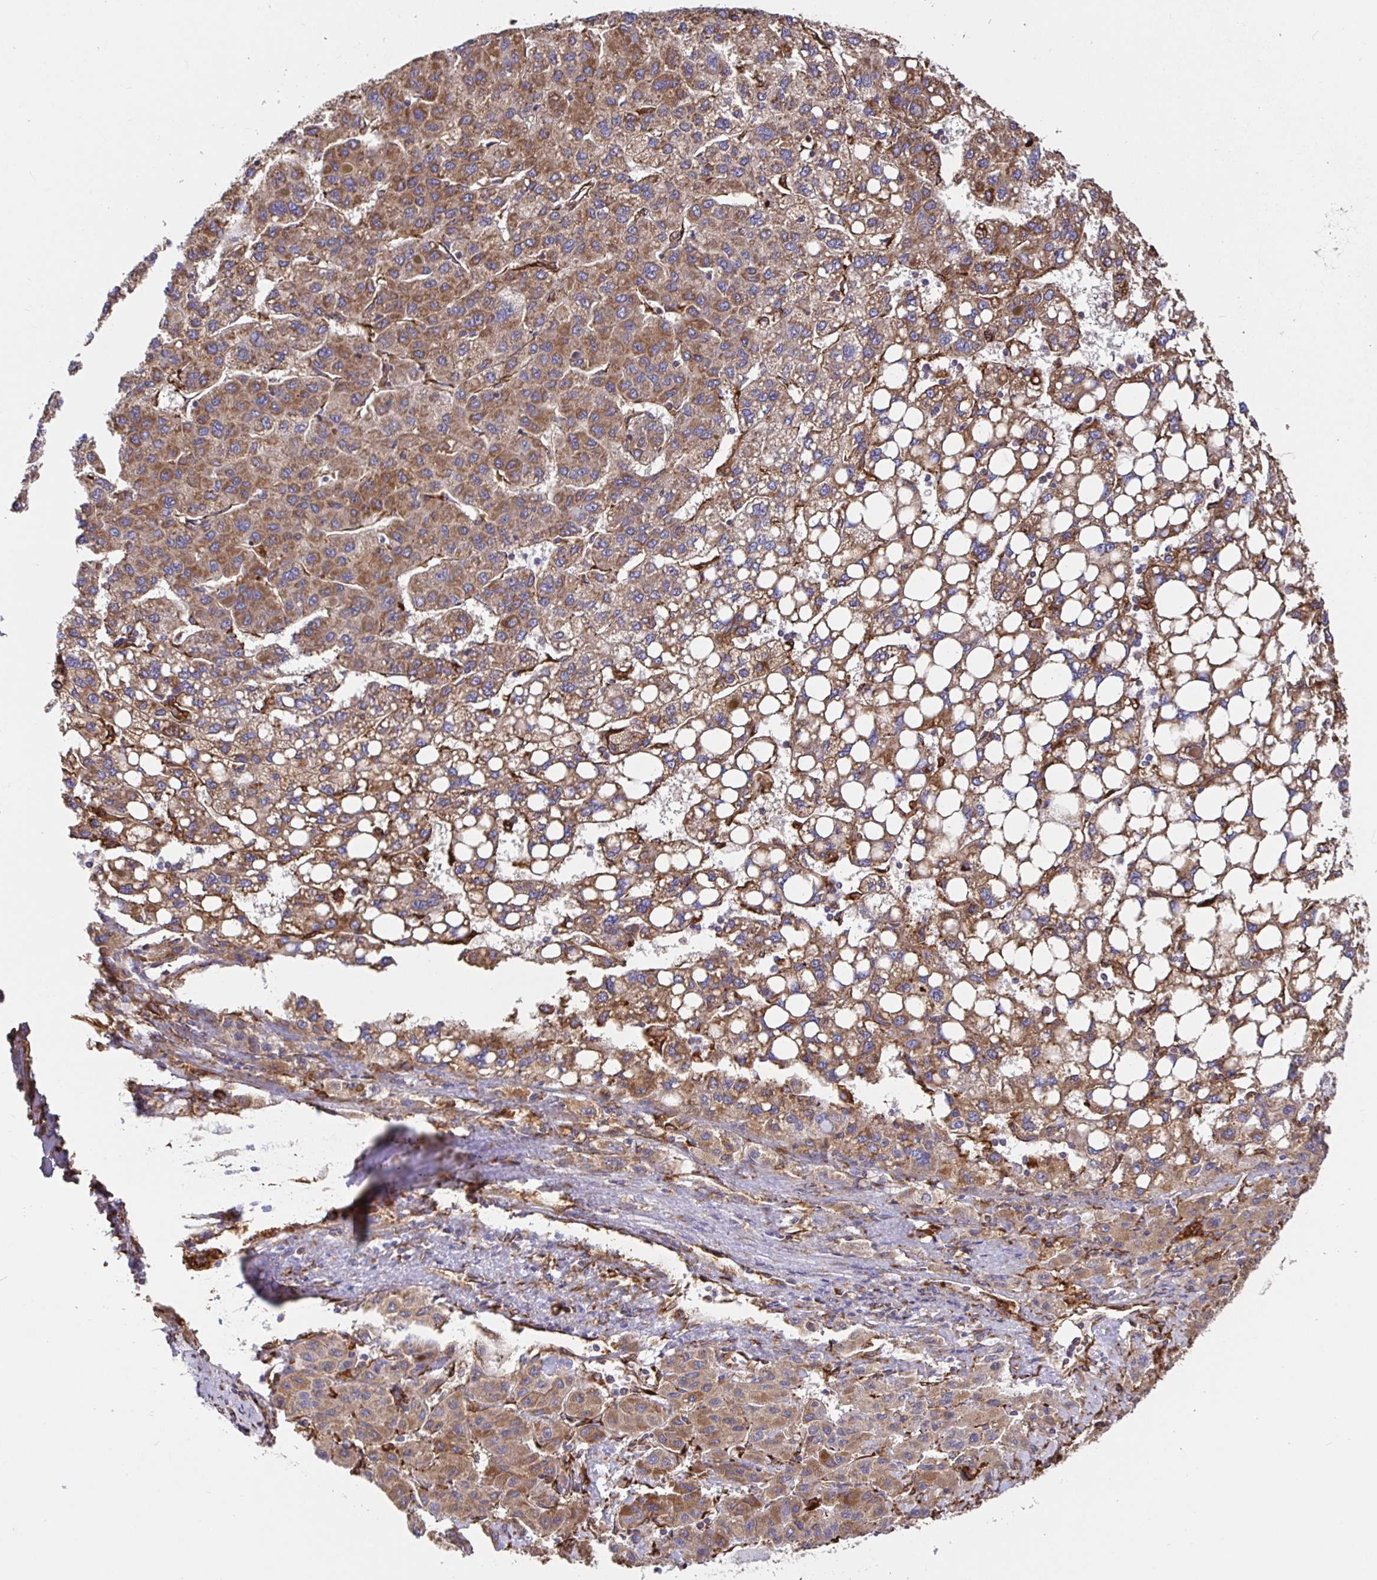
{"staining": {"intensity": "moderate", "quantity": ">75%", "location": "cytoplasmic/membranous"}, "tissue": "liver cancer", "cell_type": "Tumor cells", "image_type": "cancer", "snomed": [{"axis": "morphology", "description": "Carcinoma, Hepatocellular, NOS"}, {"axis": "topography", "description": "Liver"}], "caption": "This photomicrograph exhibits immunohistochemistry staining of human hepatocellular carcinoma (liver), with medium moderate cytoplasmic/membranous positivity in about >75% of tumor cells.", "gene": "MAOA", "patient": {"sex": "female", "age": 82}}